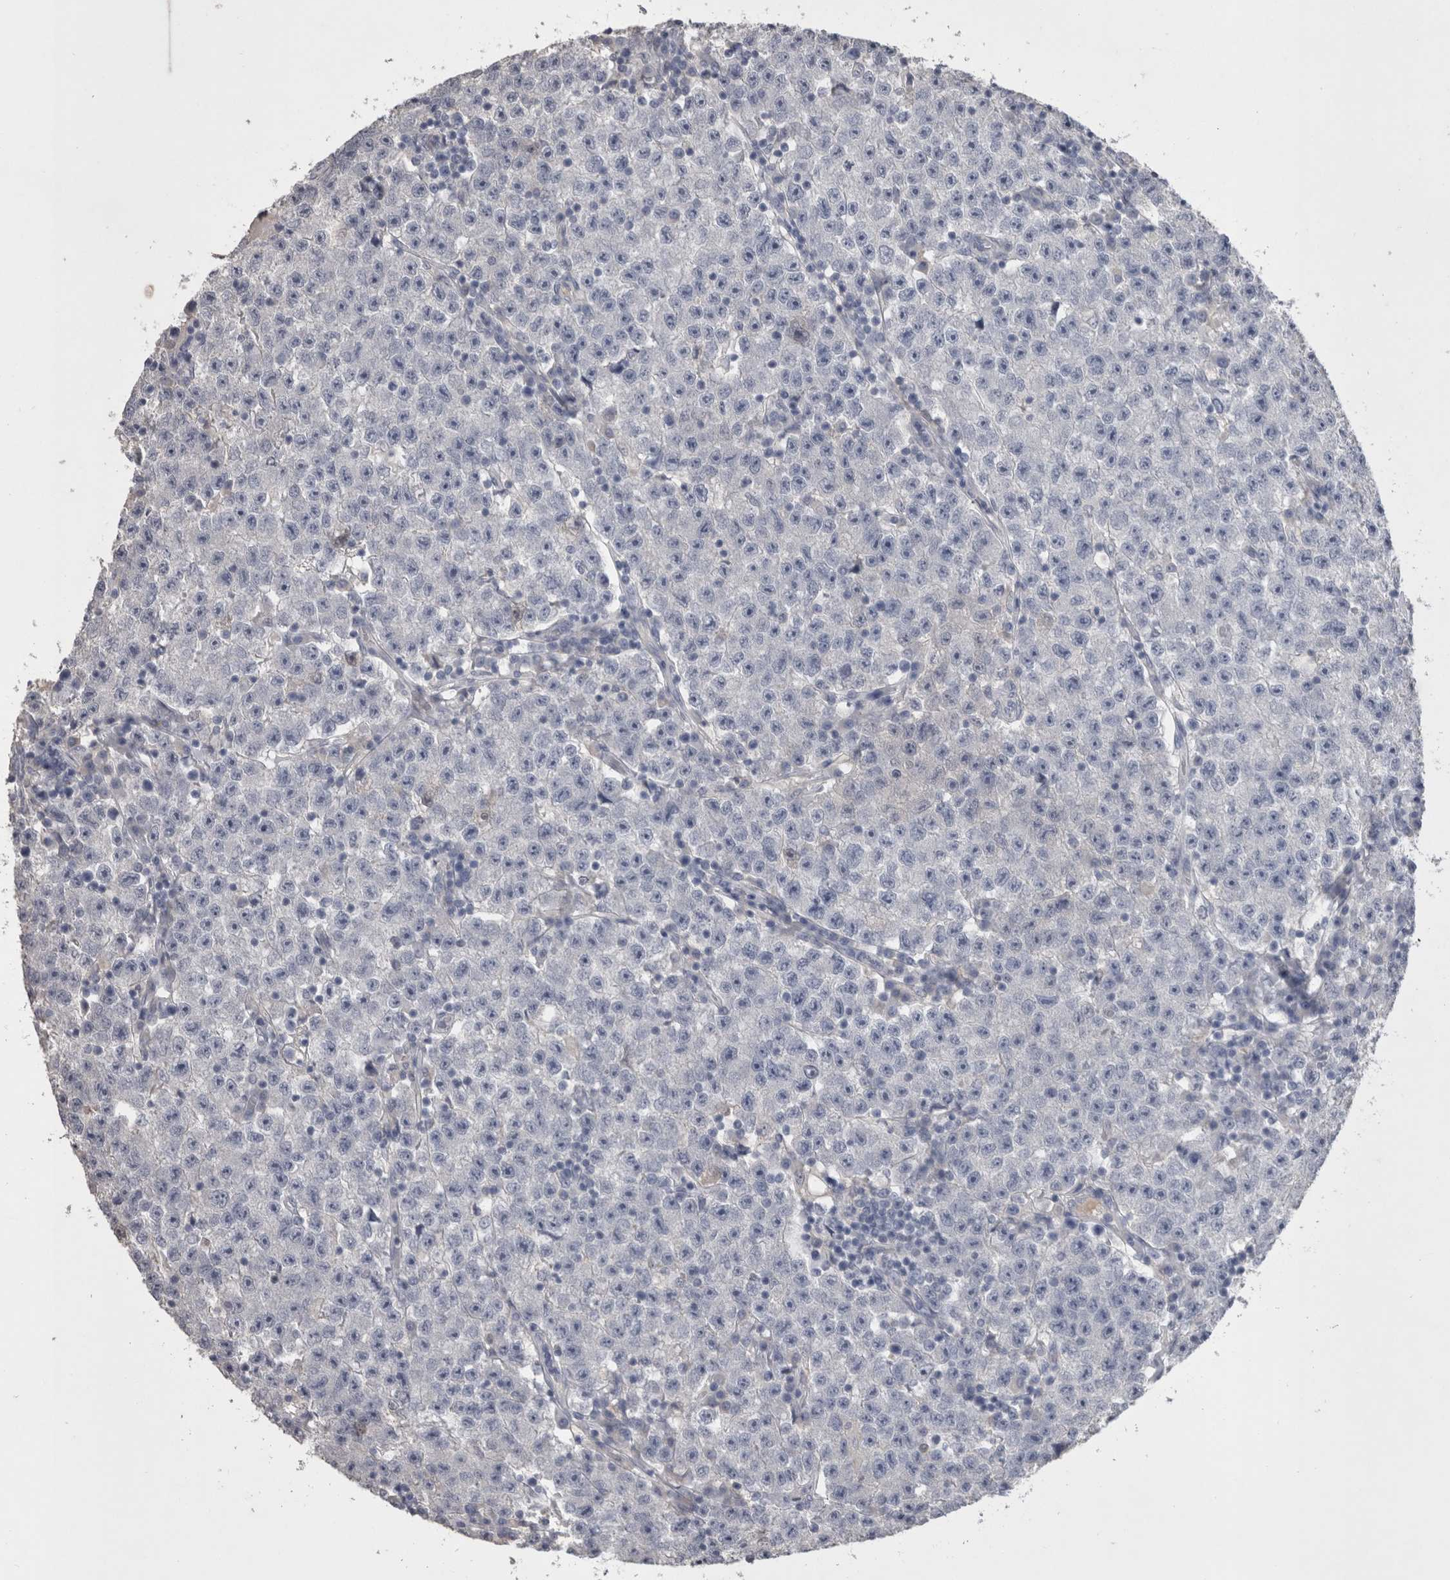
{"staining": {"intensity": "negative", "quantity": "none", "location": "none"}, "tissue": "testis cancer", "cell_type": "Tumor cells", "image_type": "cancer", "snomed": [{"axis": "morphology", "description": "Seminoma, NOS"}, {"axis": "topography", "description": "Testis"}], "caption": "Human seminoma (testis) stained for a protein using IHC exhibits no expression in tumor cells.", "gene": "ADAM2", "patient": {"sex": "male", "age": 22}}